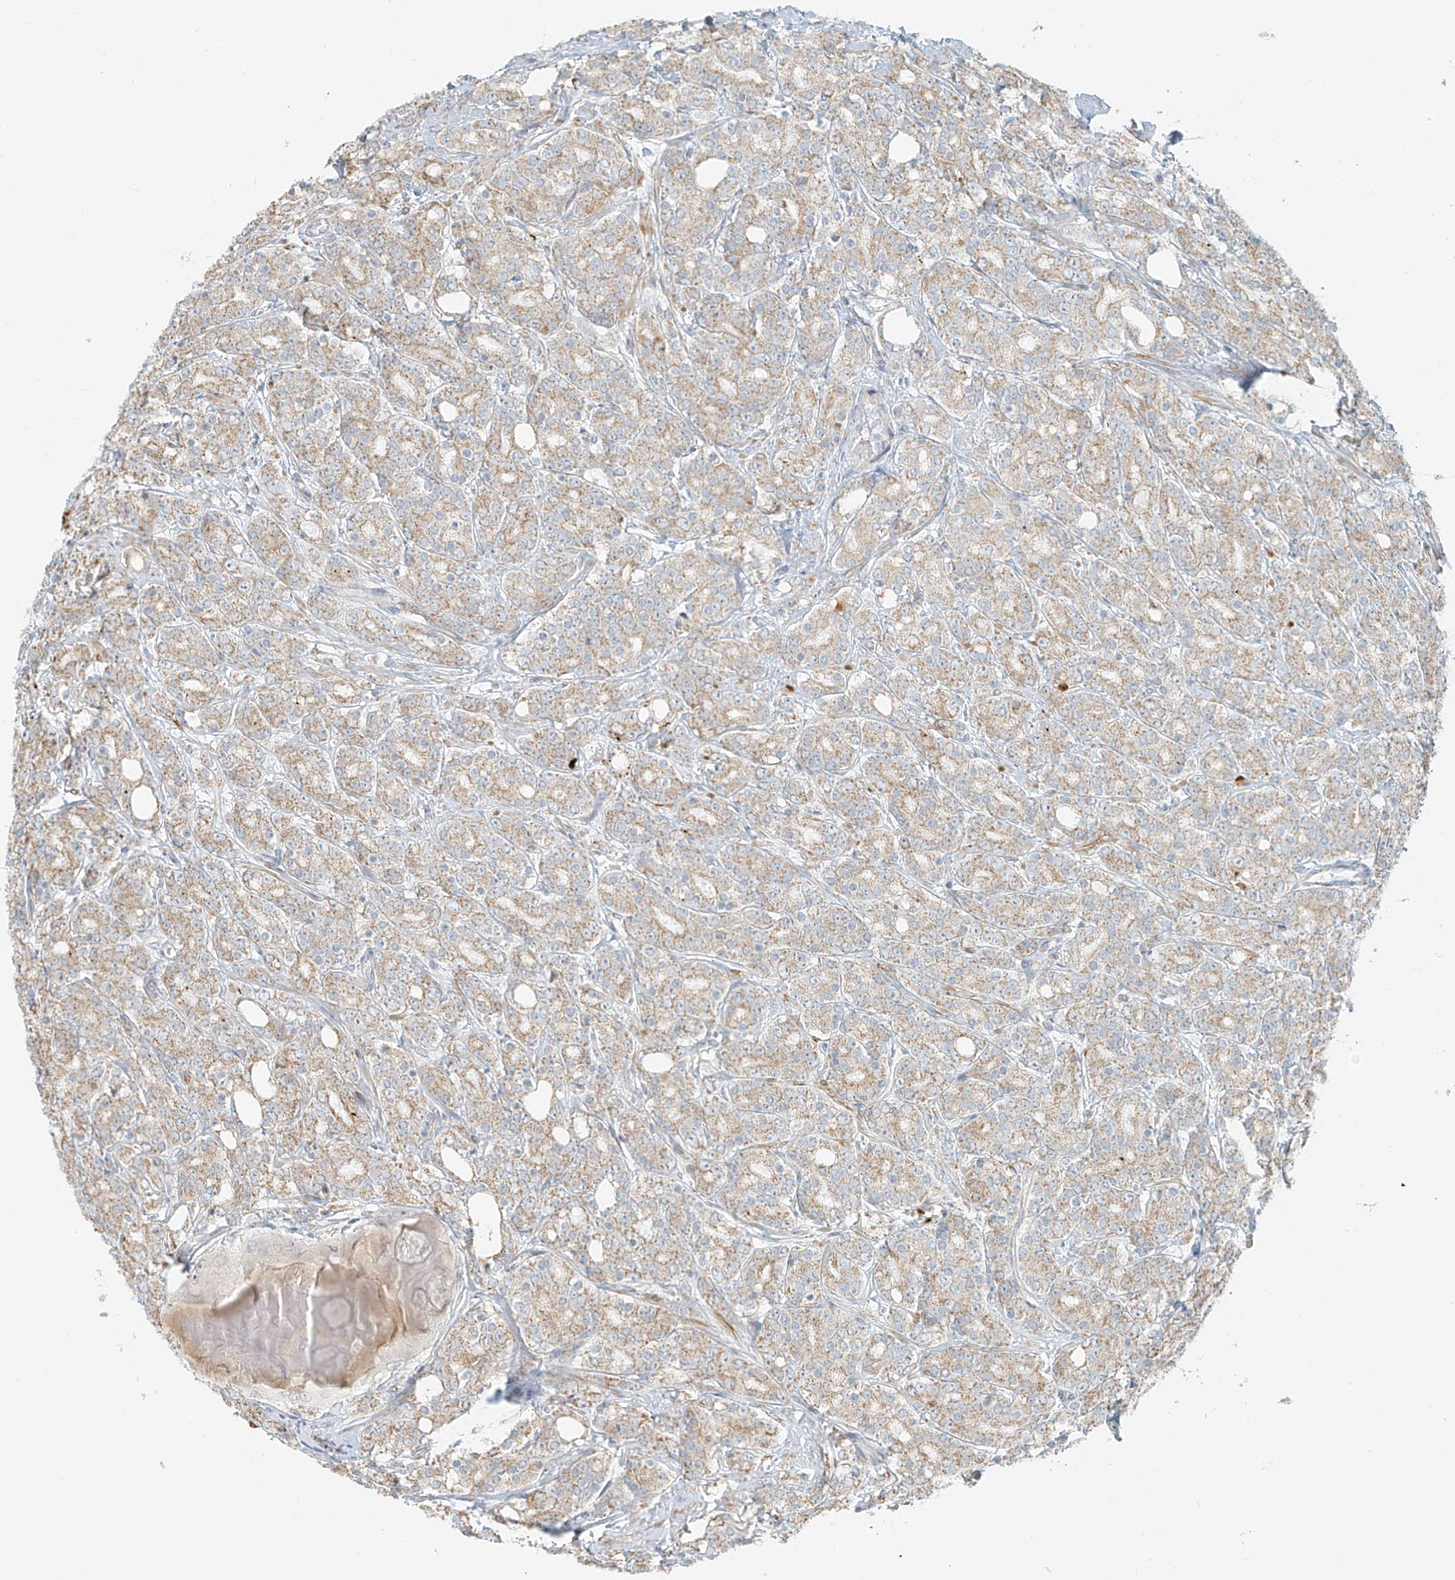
{"staining": {"intensity": "weak", "quantity": ">75%", "location": "cytoplasmic/membranous"}, "tissue": "prostate cancer", "cell_type": "Tumor cells", "image_type": "cancer", "snomed": [{"axis": "morphology", "description": "Adenocarcinoma, High grade"}, {"axis": "topography", "description": "Prostate"}], "caption": "Immunohistochemistry of prostate cancer (high-grade adenocarcinoma) demonstrates low levels of weak cytoplasmic/membranous staining in approximately >75% of tumor cells.", "gene": "UST", "patient": {"sex": "male", "age": 62}}